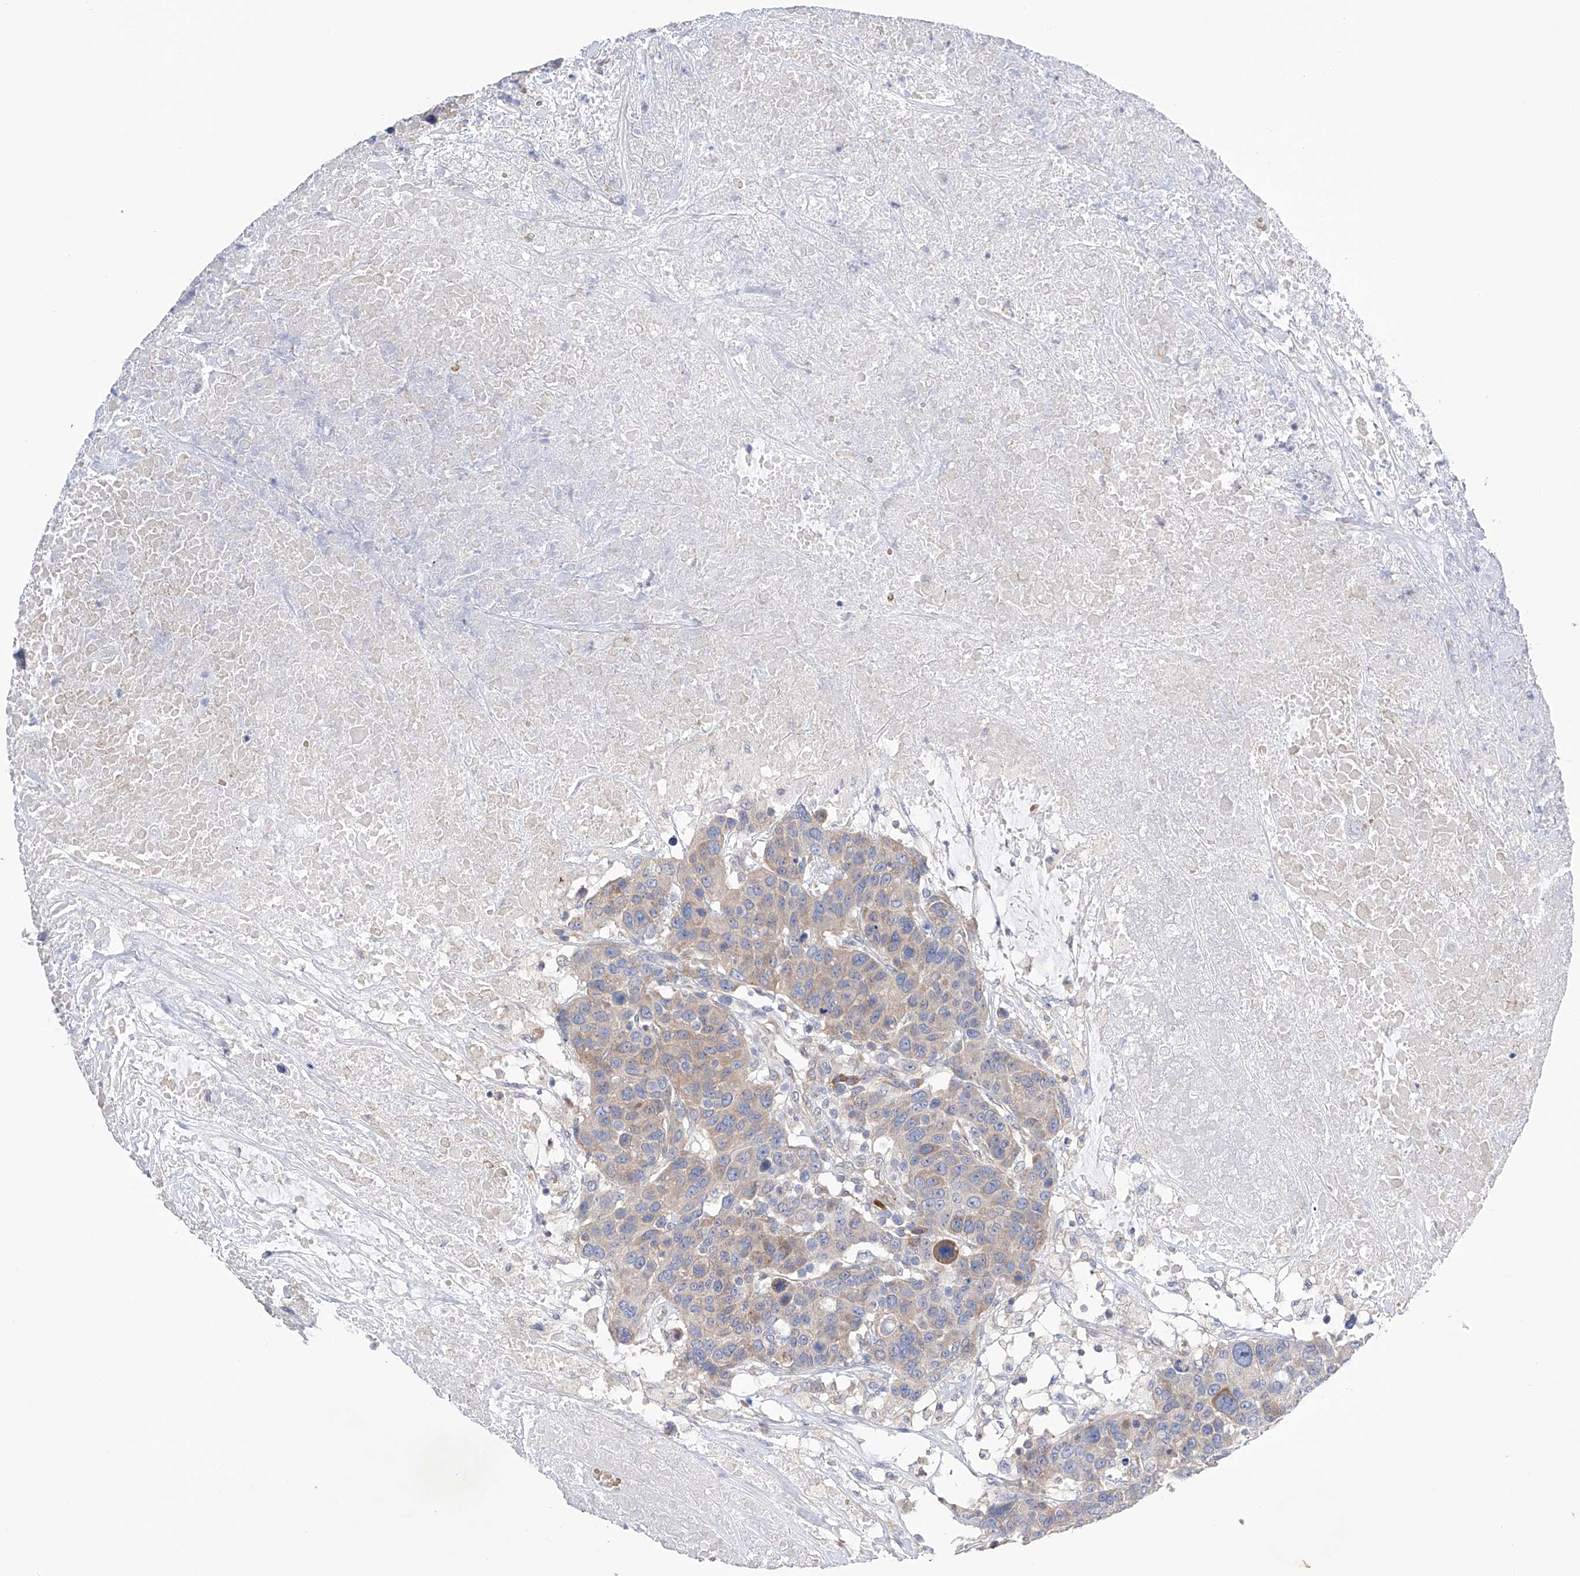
{"staining": {"intensity": "weak", "quantity": "<25%", "location": "cytoplasmic/membranous"}, "tissue": "breast cancer", "cell_type": "Tumor cells", "image_type": "cancer", "snomed": [{"axis": "morphology", "description": "Duct carcinoma"}, {"axis": "topography", "description": "Breast"}], "caption": "This is an immunohistochemistry (IHC) image of human breast cancer (infiltrating ductal carcinoma). There is no staining in tumor cells.", "gene": "NFATC4", "patient": {"sex": "female", "age": 37}}